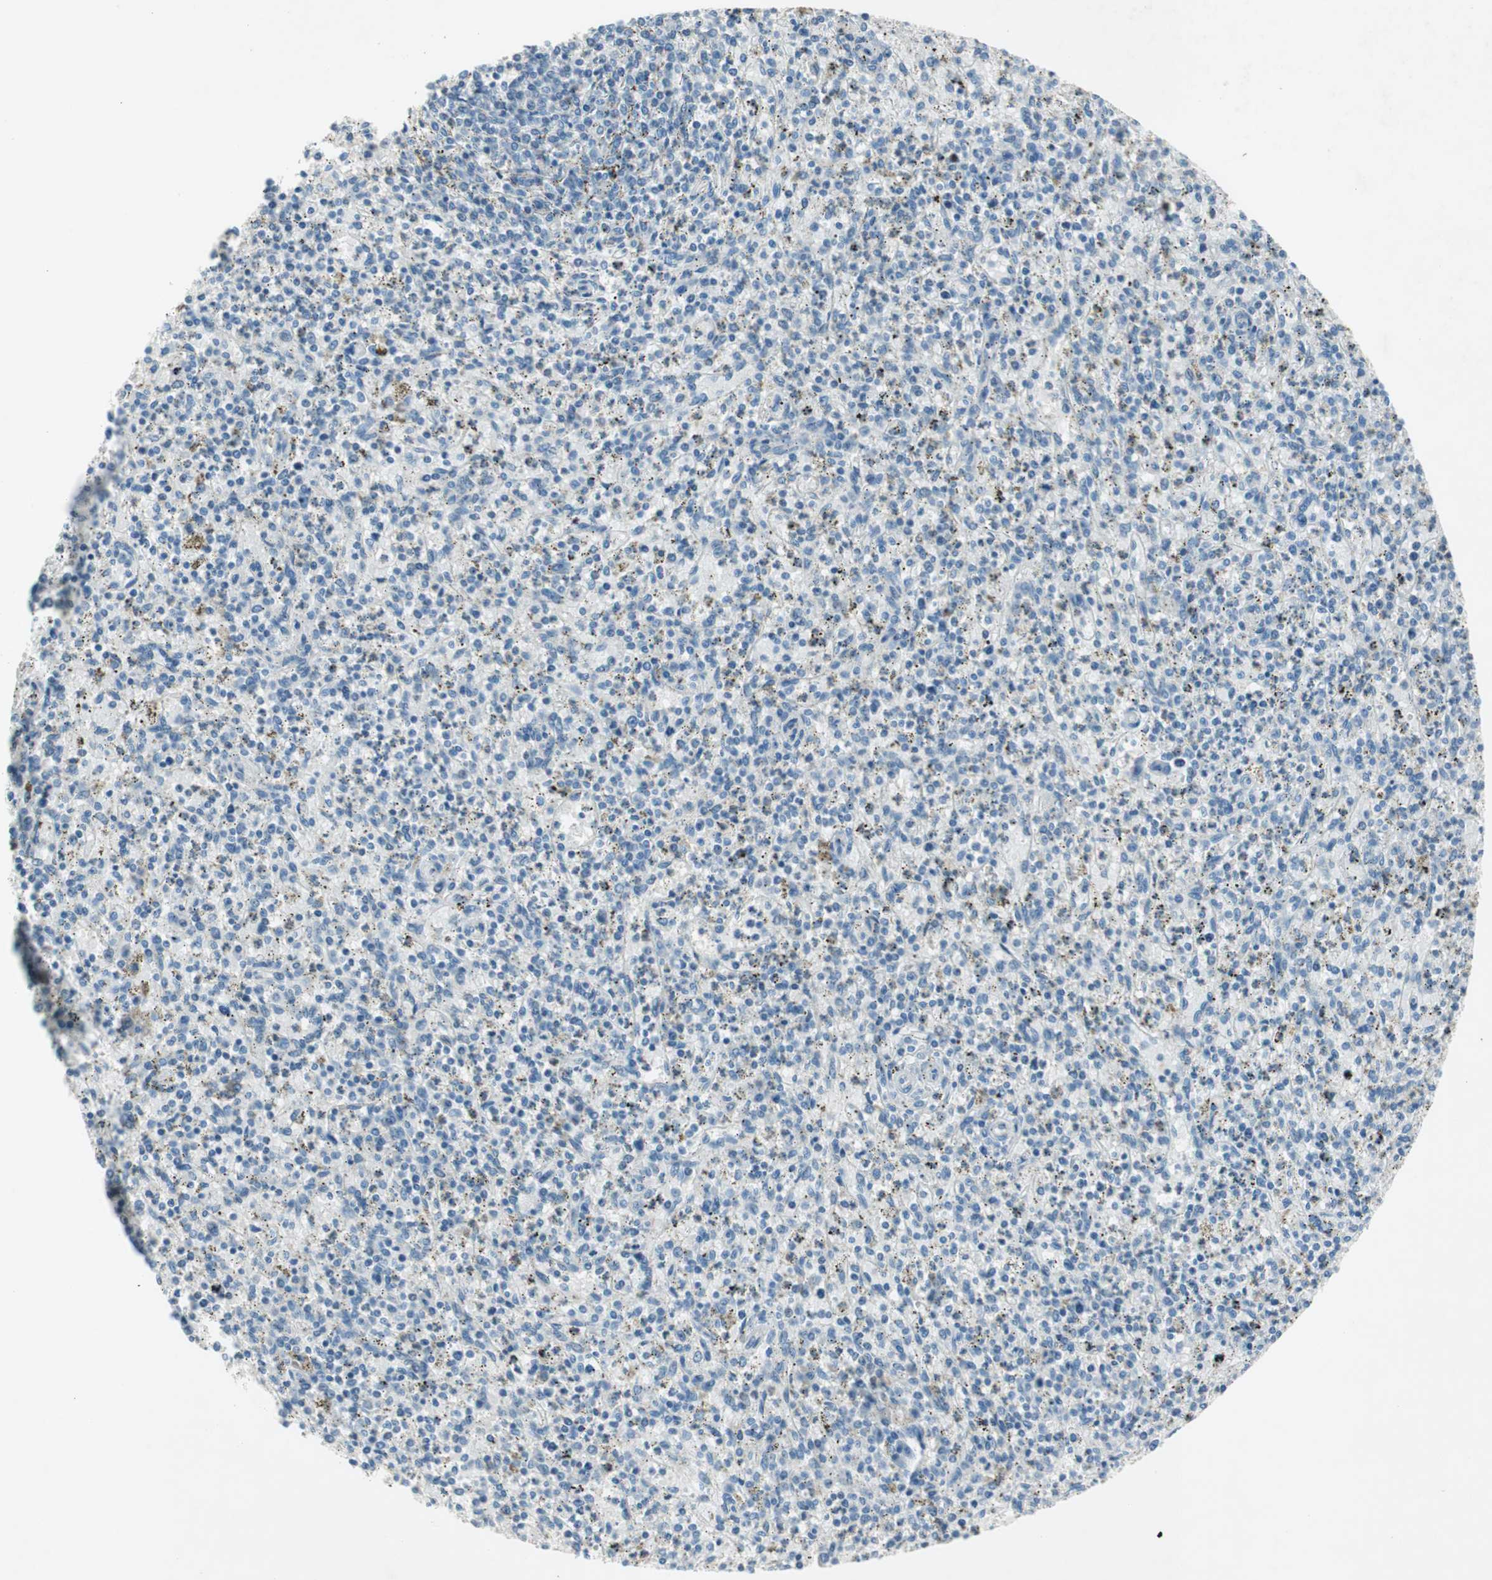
{"staining": {"intensity": "negative", "quantity": "none", "location": "none"}, "tissue": "spleen", "cell_type": "Cells in red pulp", "image_type": "normal", "snomed": [{"axis": "morphology", "description": "Normal tissue, NOS"}, {"axis": "topography", "description": "Spleen"}], "caption": "Histopathology image shows no significant protein positivity in cells in red pulp of unremarkable spleen. Brightfield microscopy of immunohistochemistry stained with DAB (brown) and hematoxylin (blue), captured at high magnification.", "gene": "PRRG4", "patient": {"sex": "male", "age": 72}}